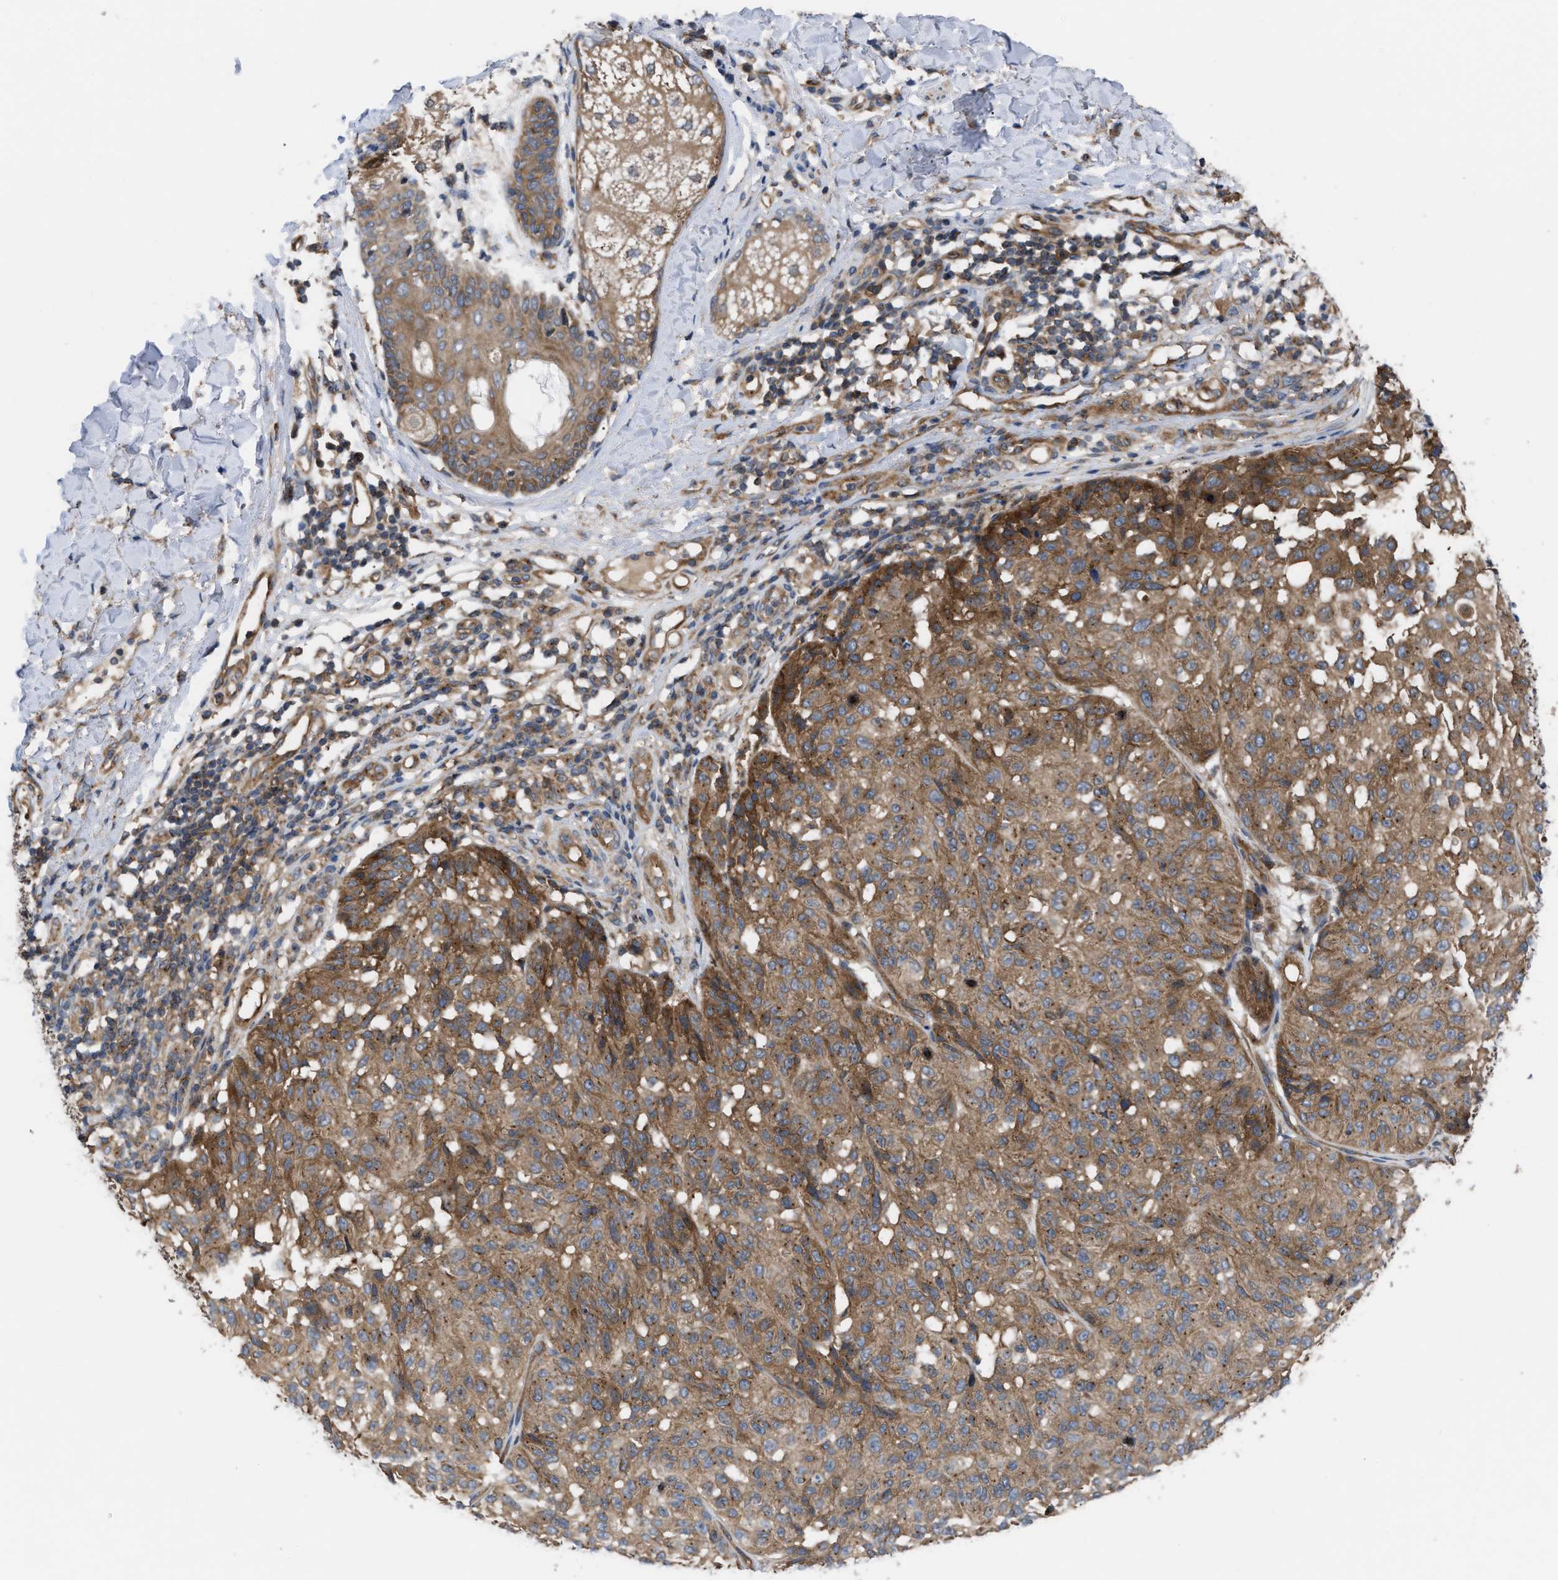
{"staining": {"intensity": "moderate", "quantity": ">75%", "location": "cytoplasmic/membranous"}, "tissue": "melanoma", "cell_type": "Tumor cells", "image_type": "cancer", "snomed": [{"axis": "morphology", "description": "Malignant melanoma, NOS"}, {"axis": "topography", "description": "Skin"}], "caption": "Protein analysis of melanoma tissue reveals moderate cytoplasmic/membranous positivity in about >75% of tumor cells. (Stains: DAB (3,3'-diaminobenzidine) in brown, nuclei in blue, Microscopy: brightfield microscopy at high magnification).", "gene": "LAPTM4B", "patient": {"sex": "female", "age": 46}}